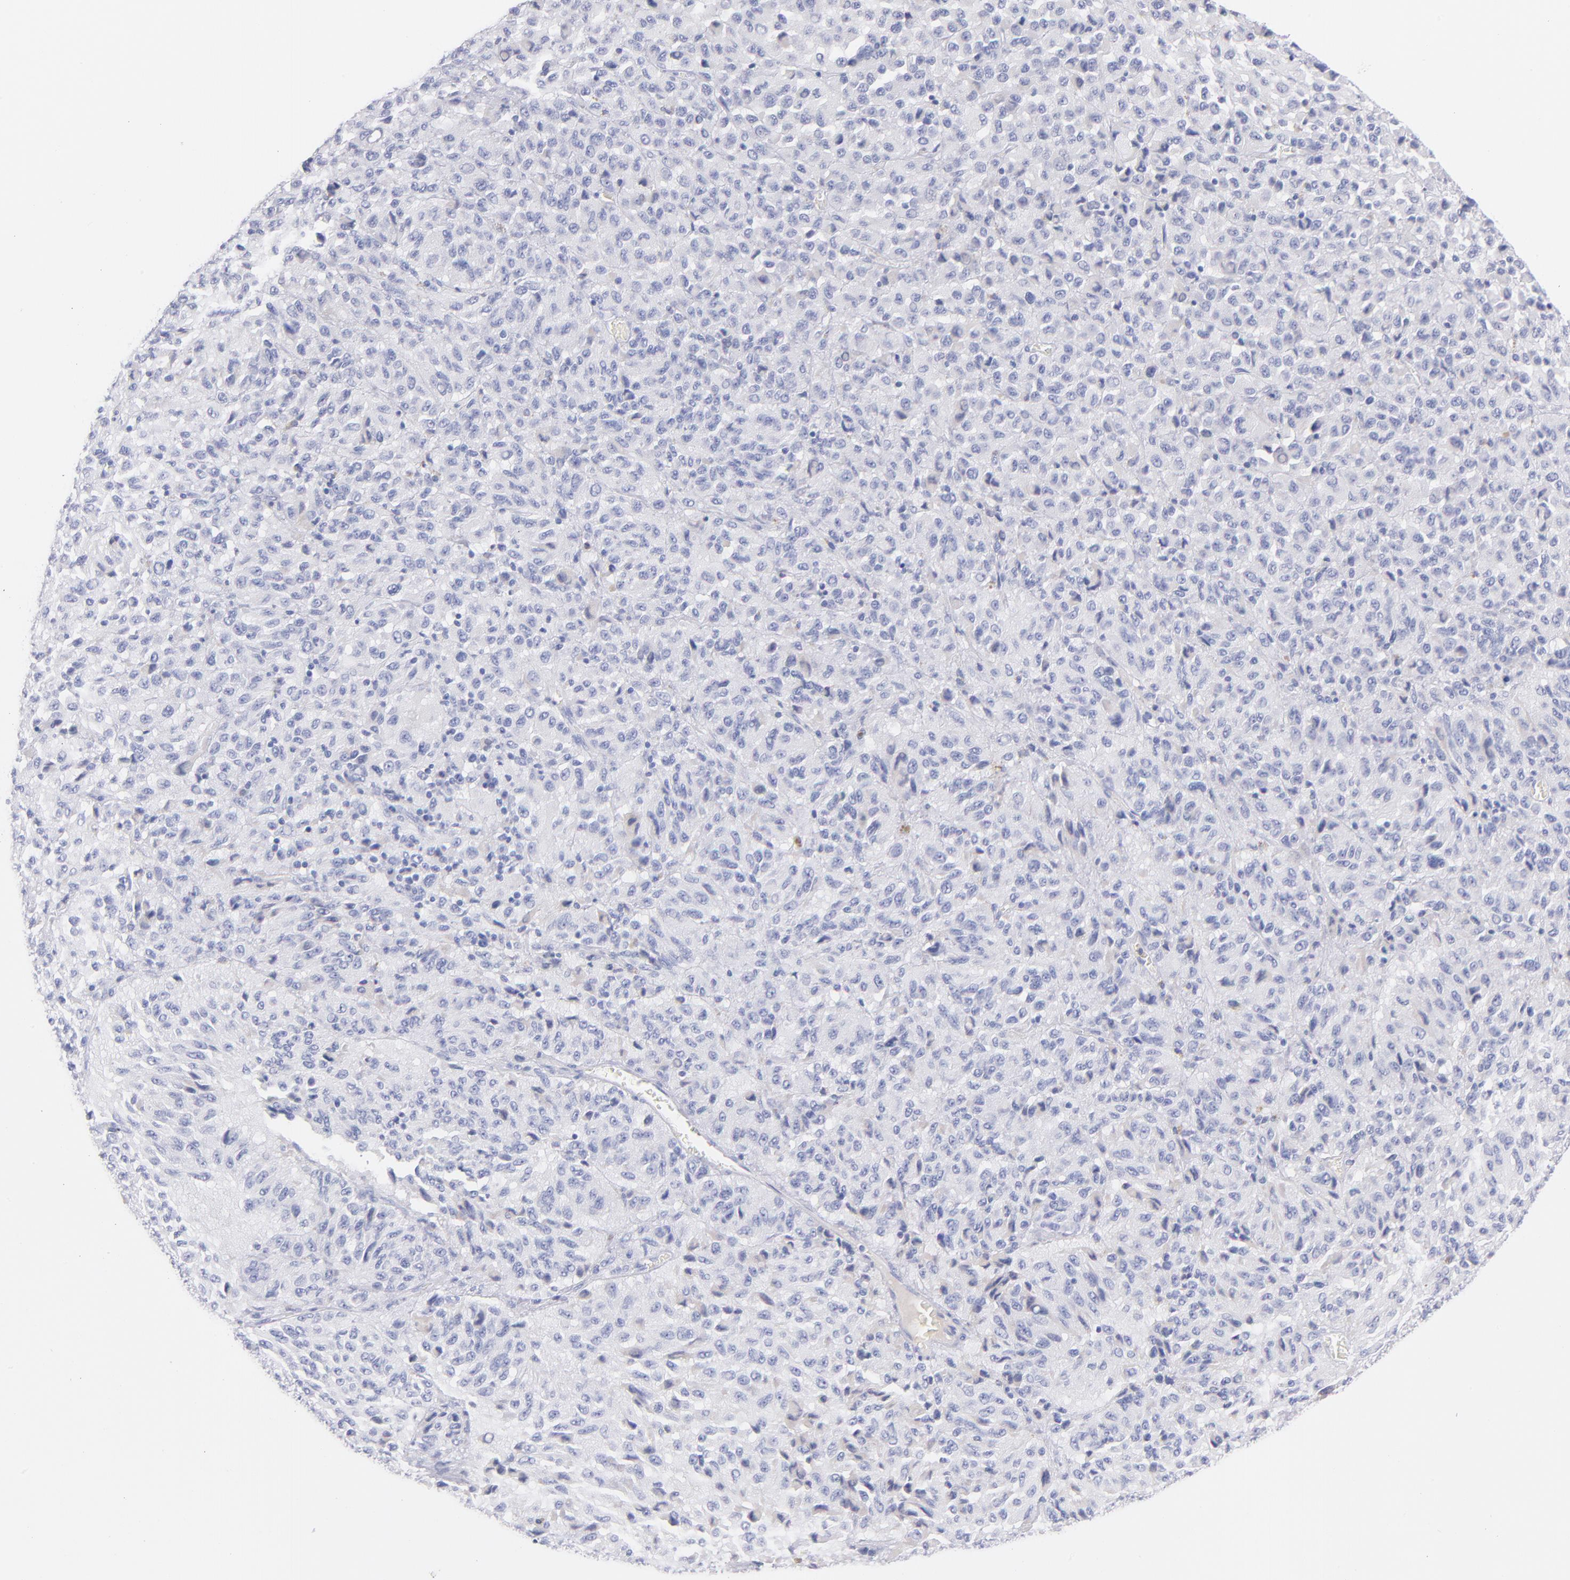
{"staining": {"intensity": "negative", "quantity": "none", "location": "none"}, "tissue": "melanoma", "cell_type": "Tumor cells", "image_type": "cancer", "snomed": [{"axis": "morphology", "description": "Malignant melanoma, Metastatic site"}, {"axis": "topography", "description": "Lung"}], "caption": "Immunohistochemistry micrograph of human melanoma stained for a protein (brown), which shows no expression in tumor cells.", "gene": "HP", "patient": {"sex": "male", "age": 64}}